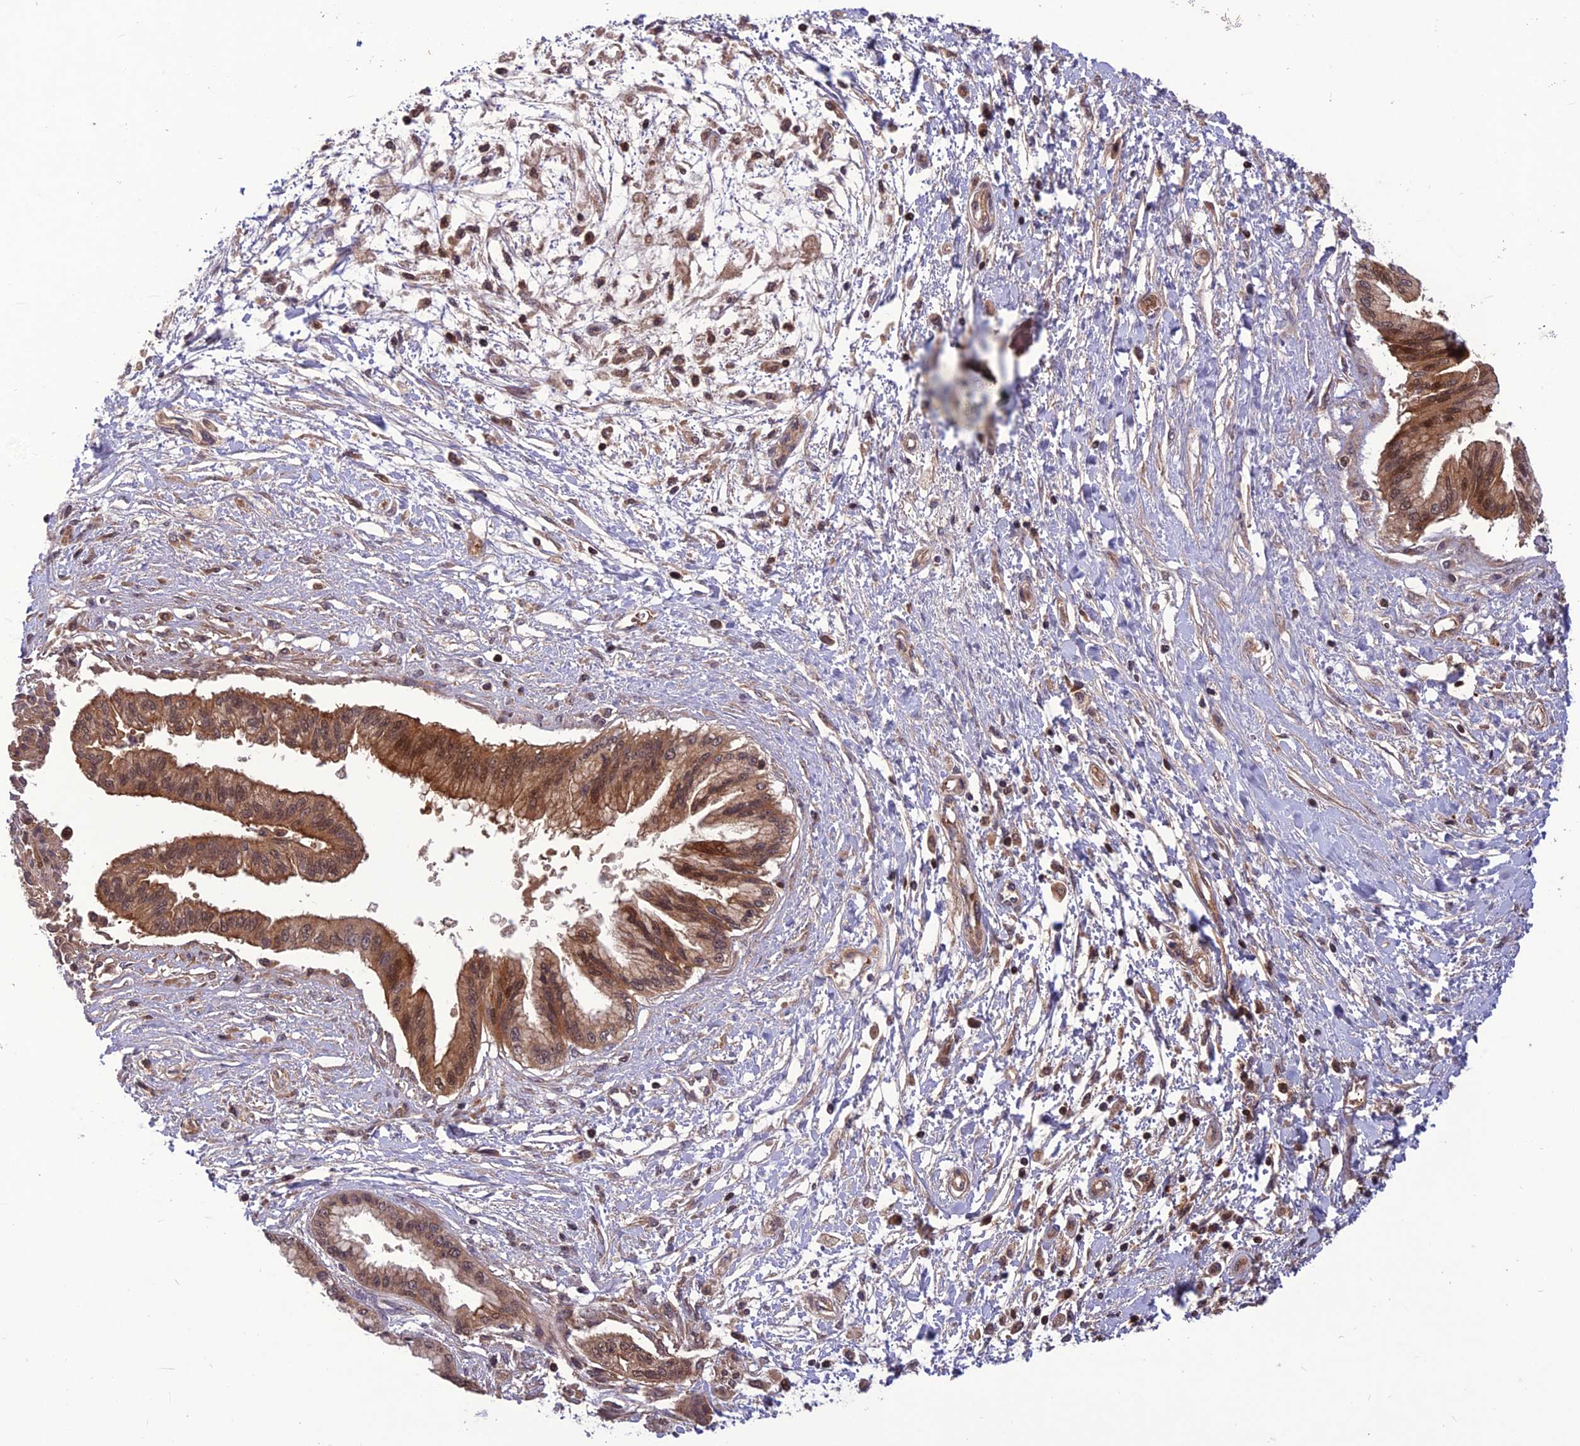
{"staining": {"intensity": "moderate", "quantity": ">75%", "location": "cytoplasmic/membranous,nuclear"}, "tissue": "pancreatic cancer", "cell_type": "Tumor cells", "image_type": "cancer", "snomed": [{"axis": "morphology", "description": "Adenocarcinoma, NOS"}, {"axis": "topography", "description": "Pancreas"}], "caption": "Moderate cytoplasmic/membranous and nuclear protein positivity is identified in about >75% of tumor cells in pancreatic cancer (adenocarcinoma). The staining is performed using DAB brown chromogen to label protein expression. The nuclei are counter-stained blue using hematoxylin.", "gene": "NDUFC1", "patient": {"sex": "male", "age": 46}}